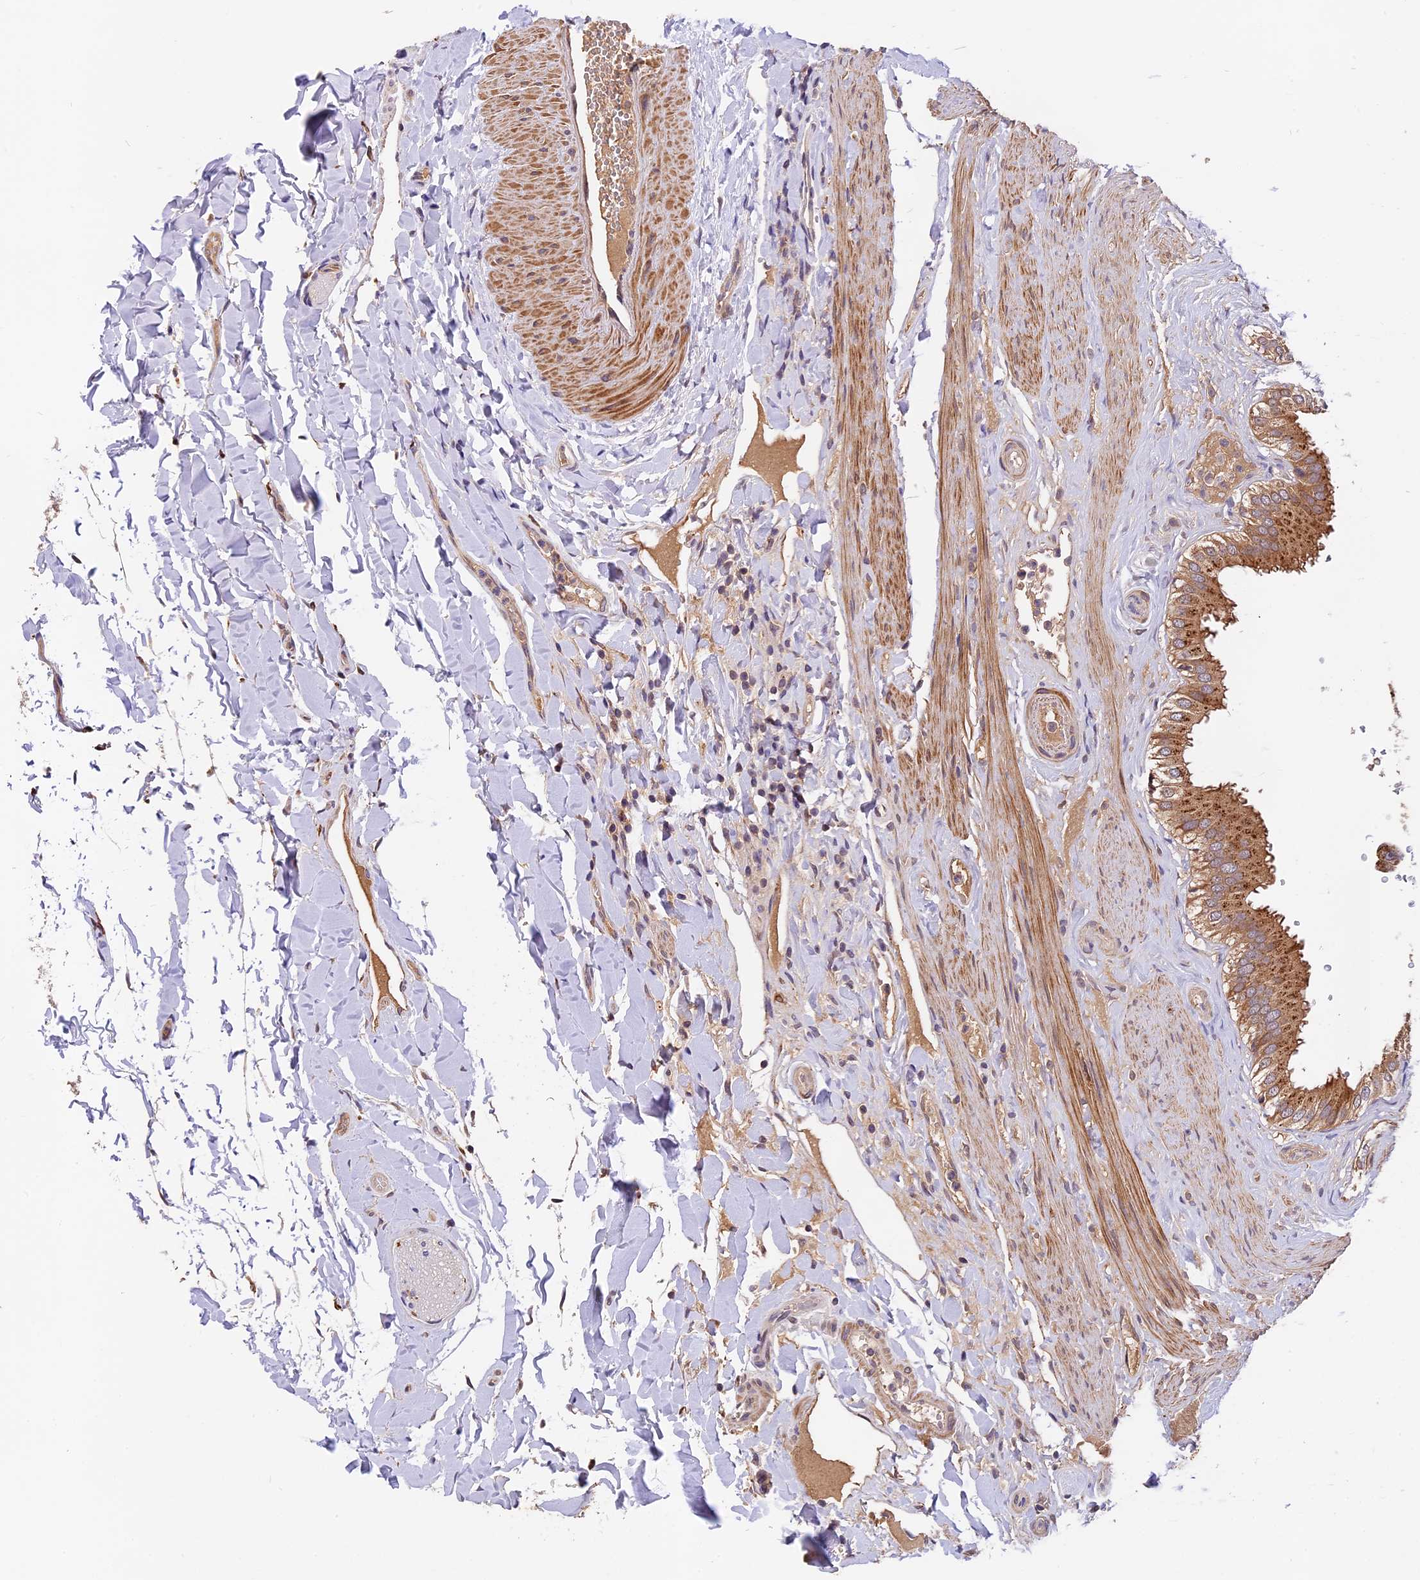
{"staining": {"intensity": "strong", "quantity": ">75%", "location": "cytoplasmic/membranous"}, "tissue": "gallbladder", "cell_type": "Glandular cells", "image_type": "normal", "snomed": [{"axis": "morphology", "description": "Normal tissue, NOS"}, {"axis": "topography", "description": "Gallbladder"}], "caption": "A micrograph of human gallbladder stained for a protein exhibits strong cytoplasmic/membranous brown staining in glandular cells. The staining is performed using DAB brown chromogen to label protein expression. The nuclei are counter-stained blue using hematoxylin.", "gene": "COPE", "patient": {"sex": "female", "age": 61}}